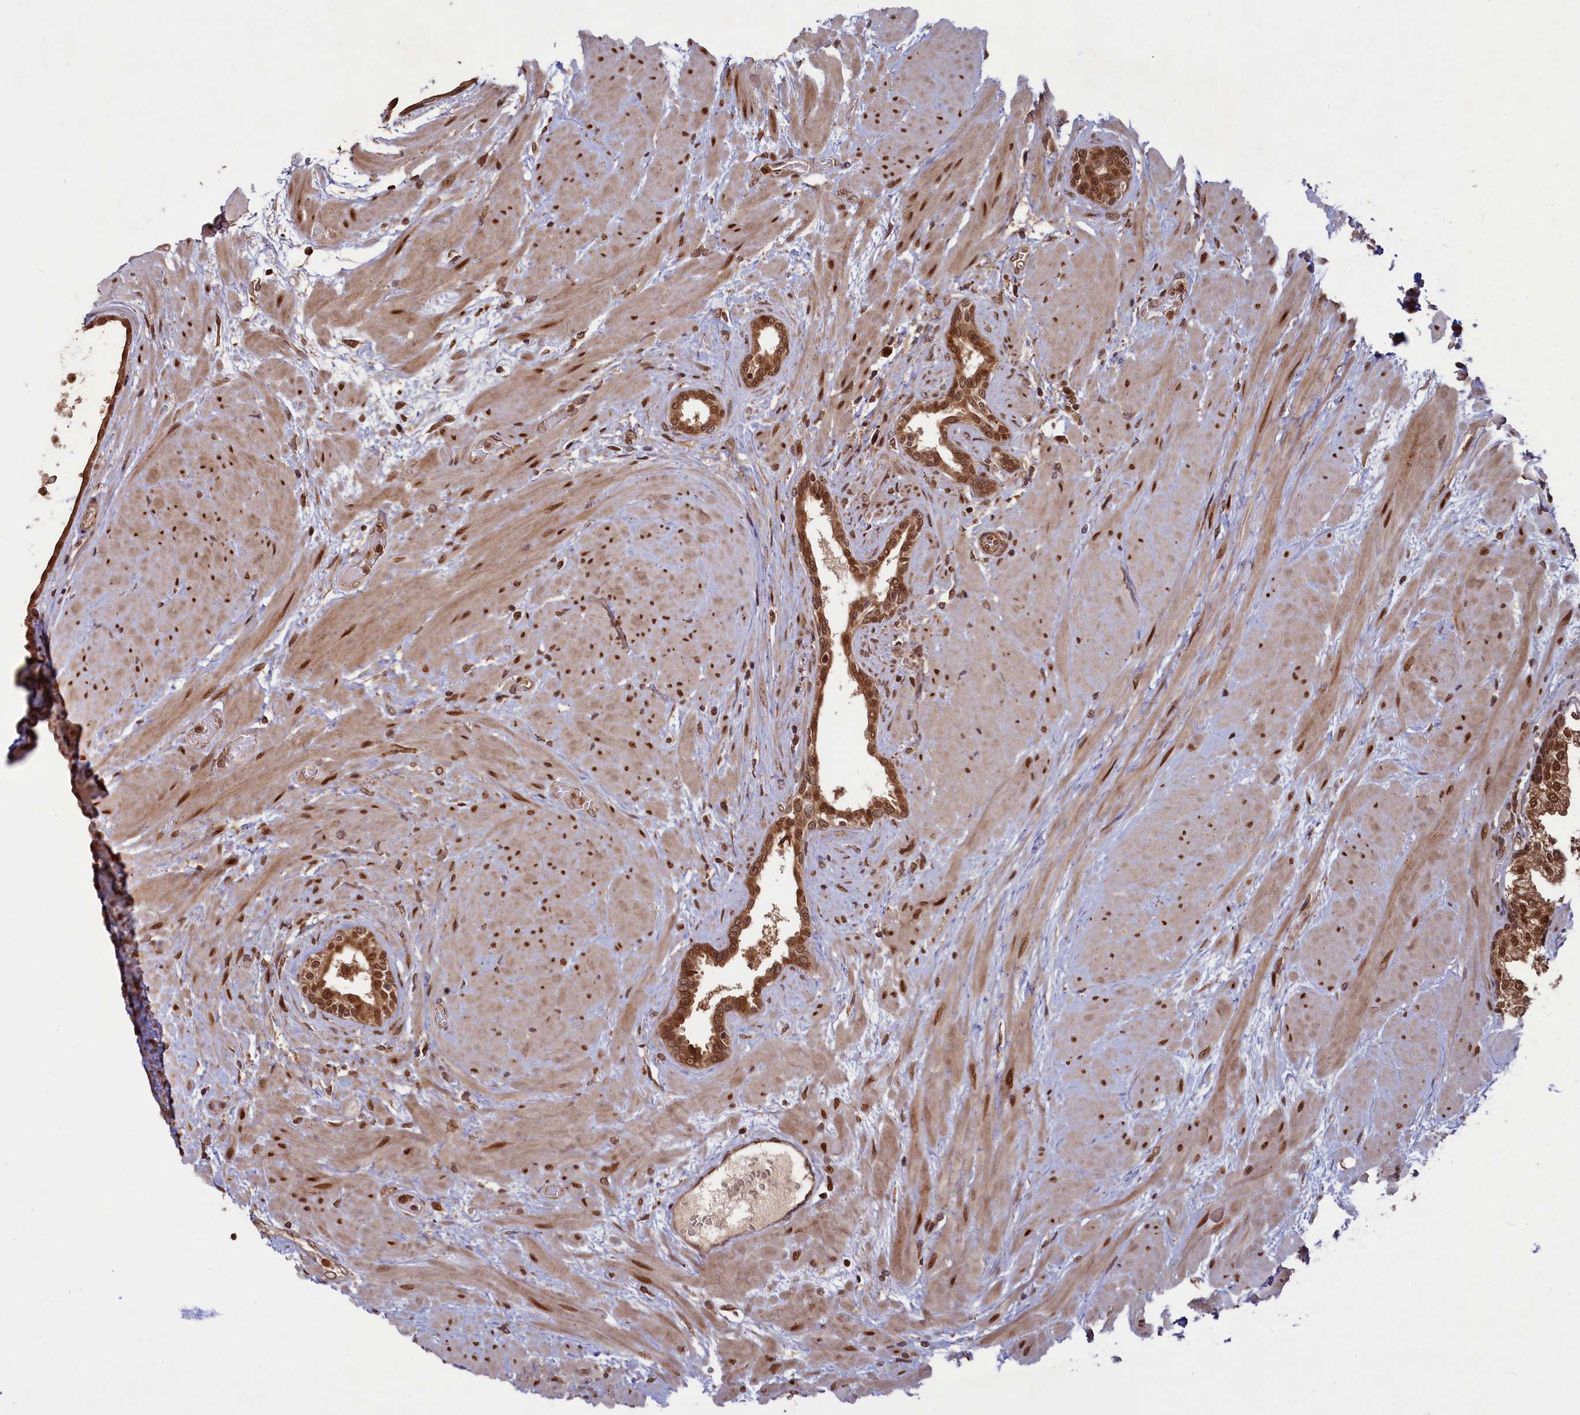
{"staining": {"intensity": "strong", "quantity": ">75%", "location": "cytoplasmic/membranous,nuclear"}, "tissue": "prostate", "cell_type": "Glandular cells", "image_type": "normal", "snomed": [{"axis": "morphology", "description": "Normal tissue, NOS"}, {"axis": "topography", "description": "Prostate"}], "caption": "Immunohistochemical staining of normal human prostate reveals >75% levels of strong cytoplasmic/membranous,nuclear protein positivity in about >75% of glandular cells. The staining was performed using DAB to visualize the protein expression in brown, while the nuclei were stained in blue with hematoxylin (Magnification: 20x).", "gene": "NAE1", "patient": {"sex": "male", "age": 48}}